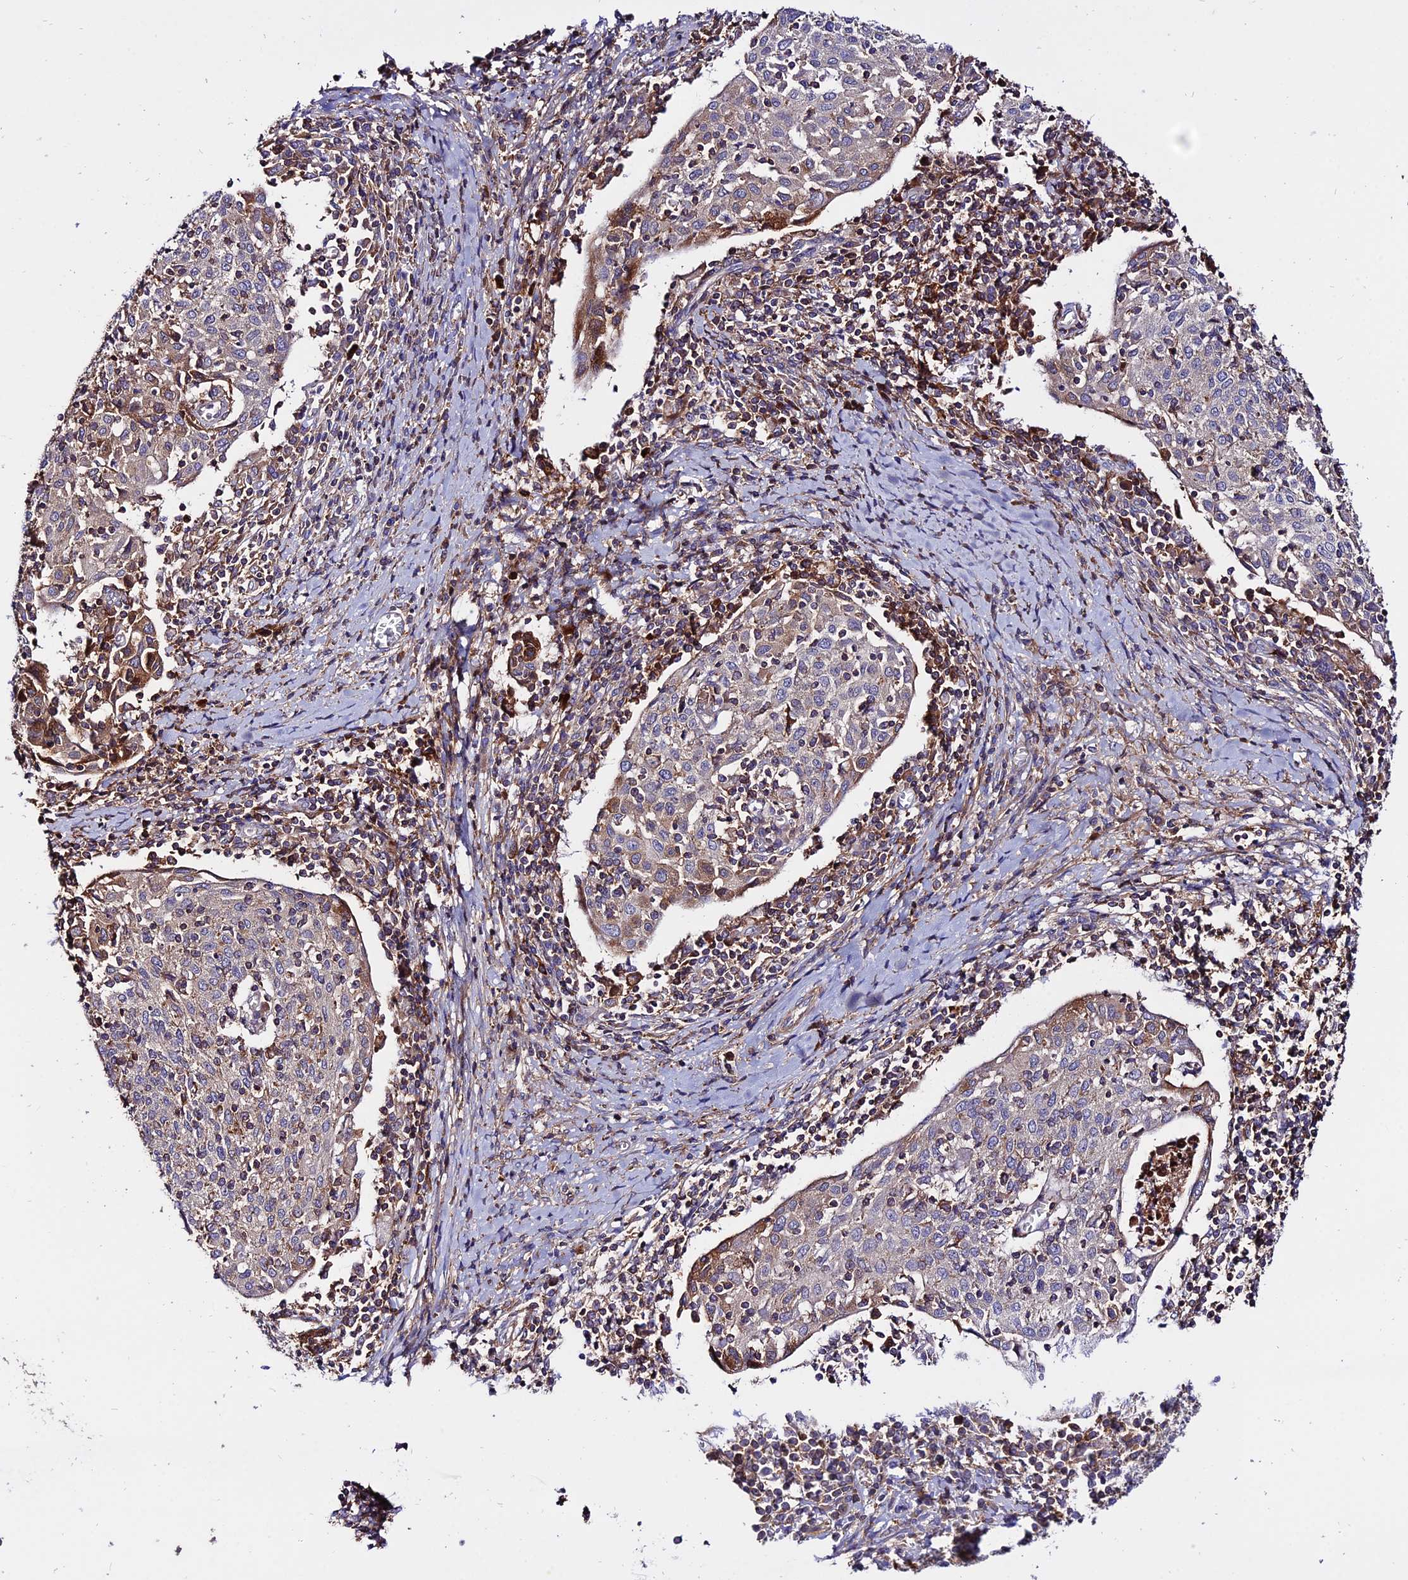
{"staining": {"intensity": "weak", "quantity": "<25%", "location": "cytoplasmic/membranous"}, "tissue": "cervical cancer", "cell_type": "Tumor cells", "image_type": "cancer", "snomed": [{"axis": "morphology", "description": "Squamous cell carcinoma, NOS"}, {"axis": "topography", "description": "Cervix"}], "caption": "This is an immunohistochemistry micrograph of cervical cancer (squamous cell carcinoma). There is no positivity in tumor cells.", "gene": "PYM1", "patient": {"sex": "female", "age": 52}}